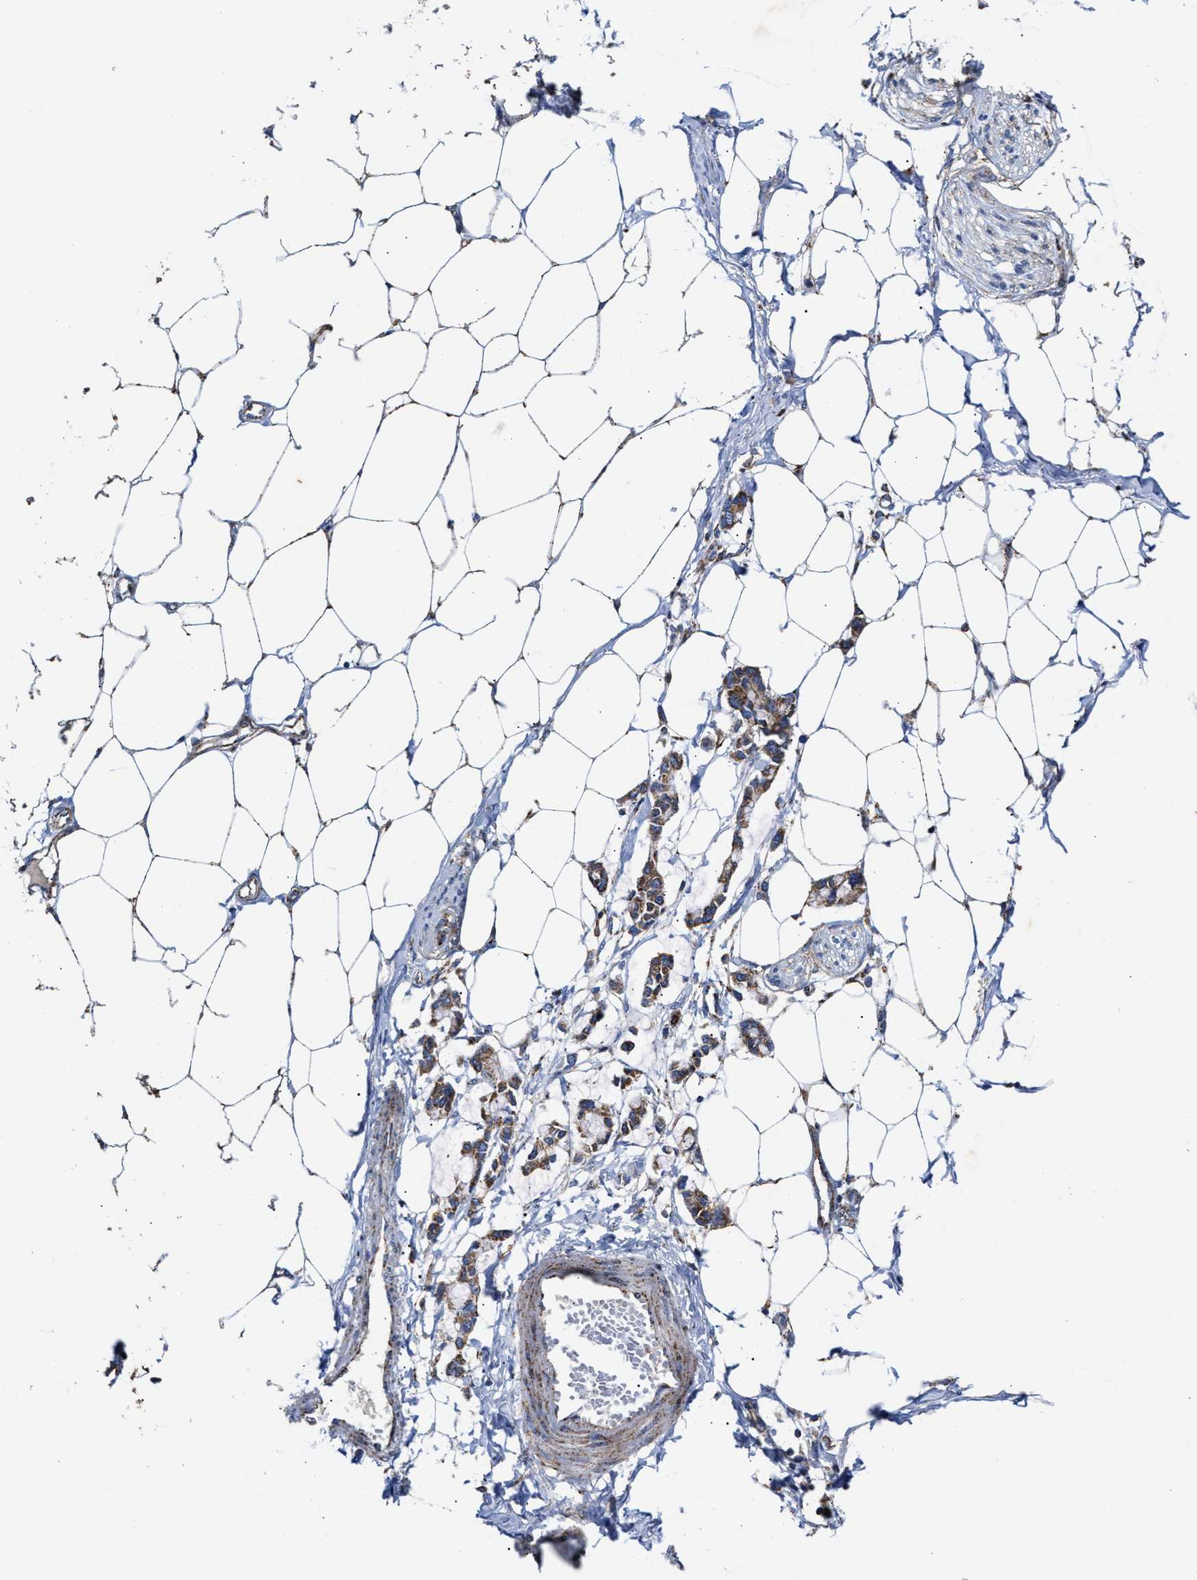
{"staining": {"intensity": "weak", "quantity": ">75%", "location": "cytoplasmic/membranous"}, "tissue": "adipose tissue", "cell_type": "Adipocytes", "image_type": "normal", "snomed": [{"axis": "morphology", "description": "Normal tissue, NOS"}, {"axis": "morphology", "description": "Adenocarcinoma, NOS"}, {"axis": "topography", "description": "Colon"}, {"axis": "topography", "description": "Peripheral nerve tissue"}], "caption": "An immunohistochemistry histopathology image of unremarkable tissue is shown. Protein staining in brown highlights weak cytoplasmic/membranous positivity in adipose tissue within adipocytes. (IHC, brightfield microscopy, high magnification).", "gene": "MECR", "patient": {"sex": "male", "age": 14}}